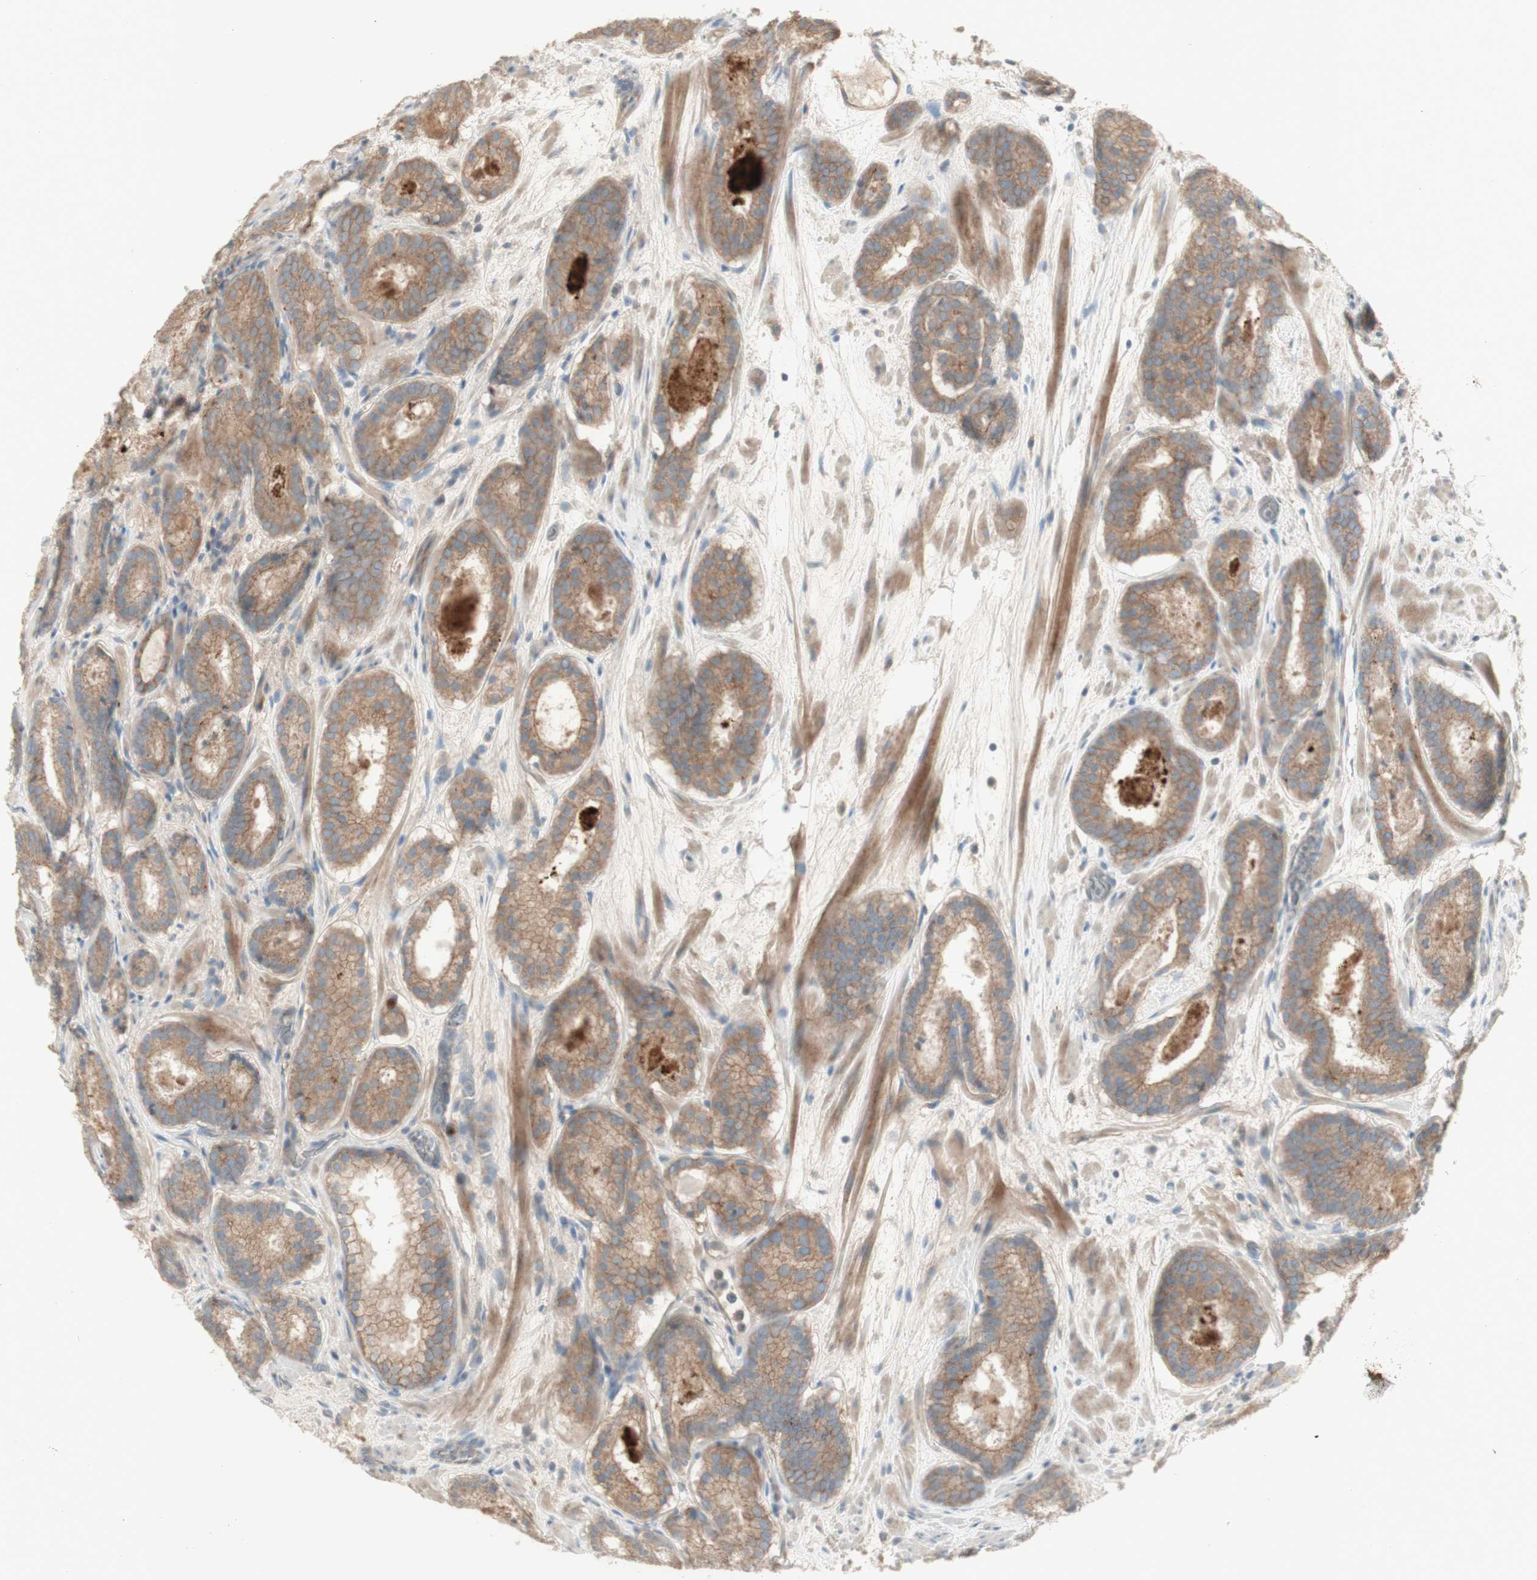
{"staining": {"intensity": "moderate", "quantity": ">75%", "location": "cytoplasmic/membranous"}, "tissue": "prostate cancer", "cell_type": "Tumor cells", "image_type": "cancer", "snomed": [{"axis": "morphology", "description": "Adenocarcinoma, Low grade"}, {"axis": "topography", "description": "Prostate"}], "caption": "Immunohistochemical staining of human prostate cancer (low-grade adenocarcinoma) demonstrates moderate cytoplasmic/membranous protein expression in about >75% of tumor cells. Nuclei are stained in blue.", "gene": "PTGER4", "patient": {"sex": "male", "age": 69}}